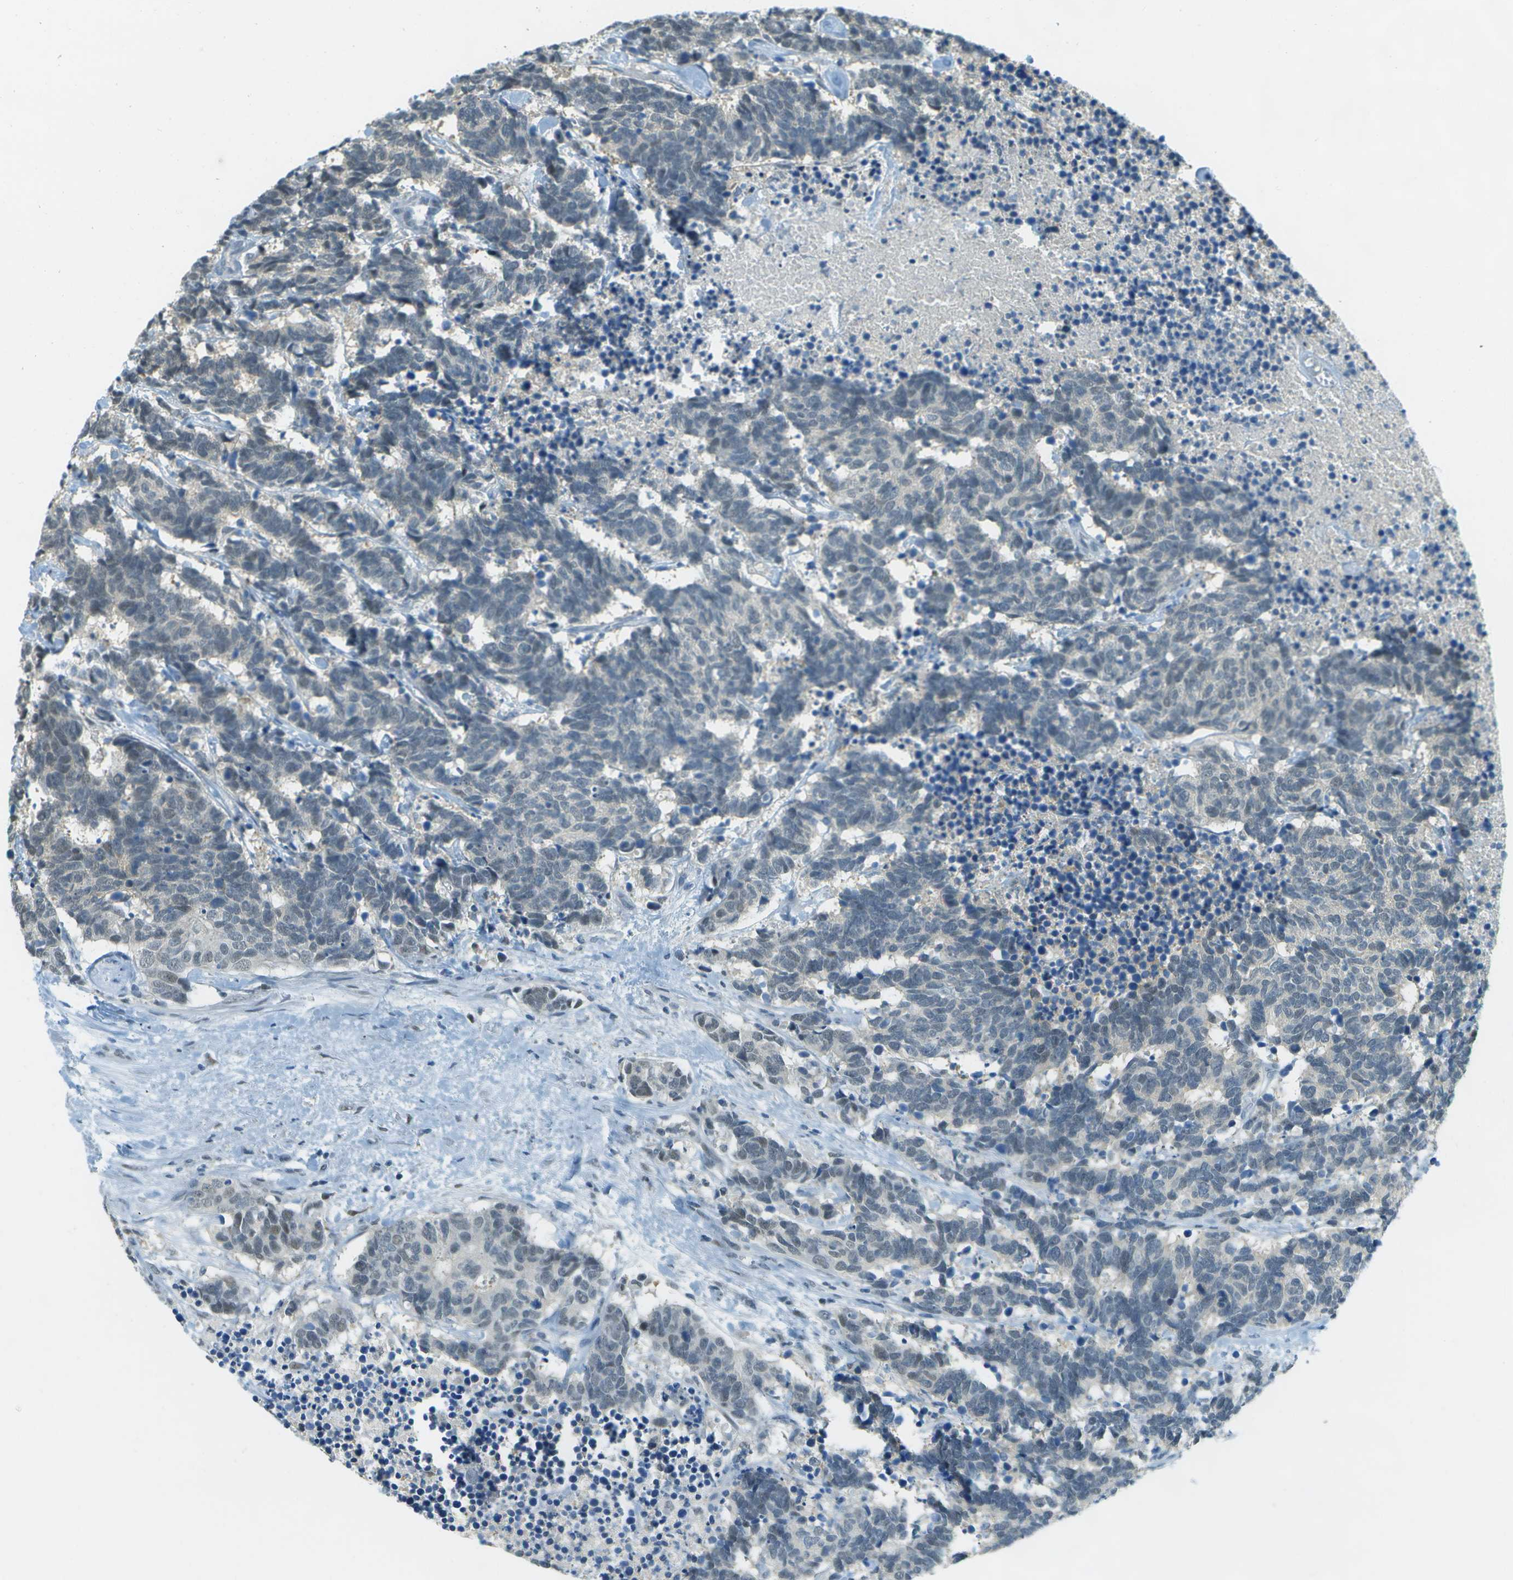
{"staining": {"intensity": "negative", "quantity": "none", "location": "none"}, "tissue": "carcinoid", "cell_type": "Tumor cells", "image_type": "cancer", "snomed": [{"axis": "morphology", "description": "Carcinoma, NOS"}, {"axis": "morphology", "description": "Carcinoid, malignant, NOS"}, {"axis": "topography", "description": "Urinary bladder"}], "caption": "Immunohistochemistry photomicrograph of neoplastic tissue: human carcinoma stained with DAB (3,3'-diaminobenzidine) exhibits no significant protein positivity in tumor cells.", "gene": "NEK11", "patient": {"sex": "male", "age": 57}}